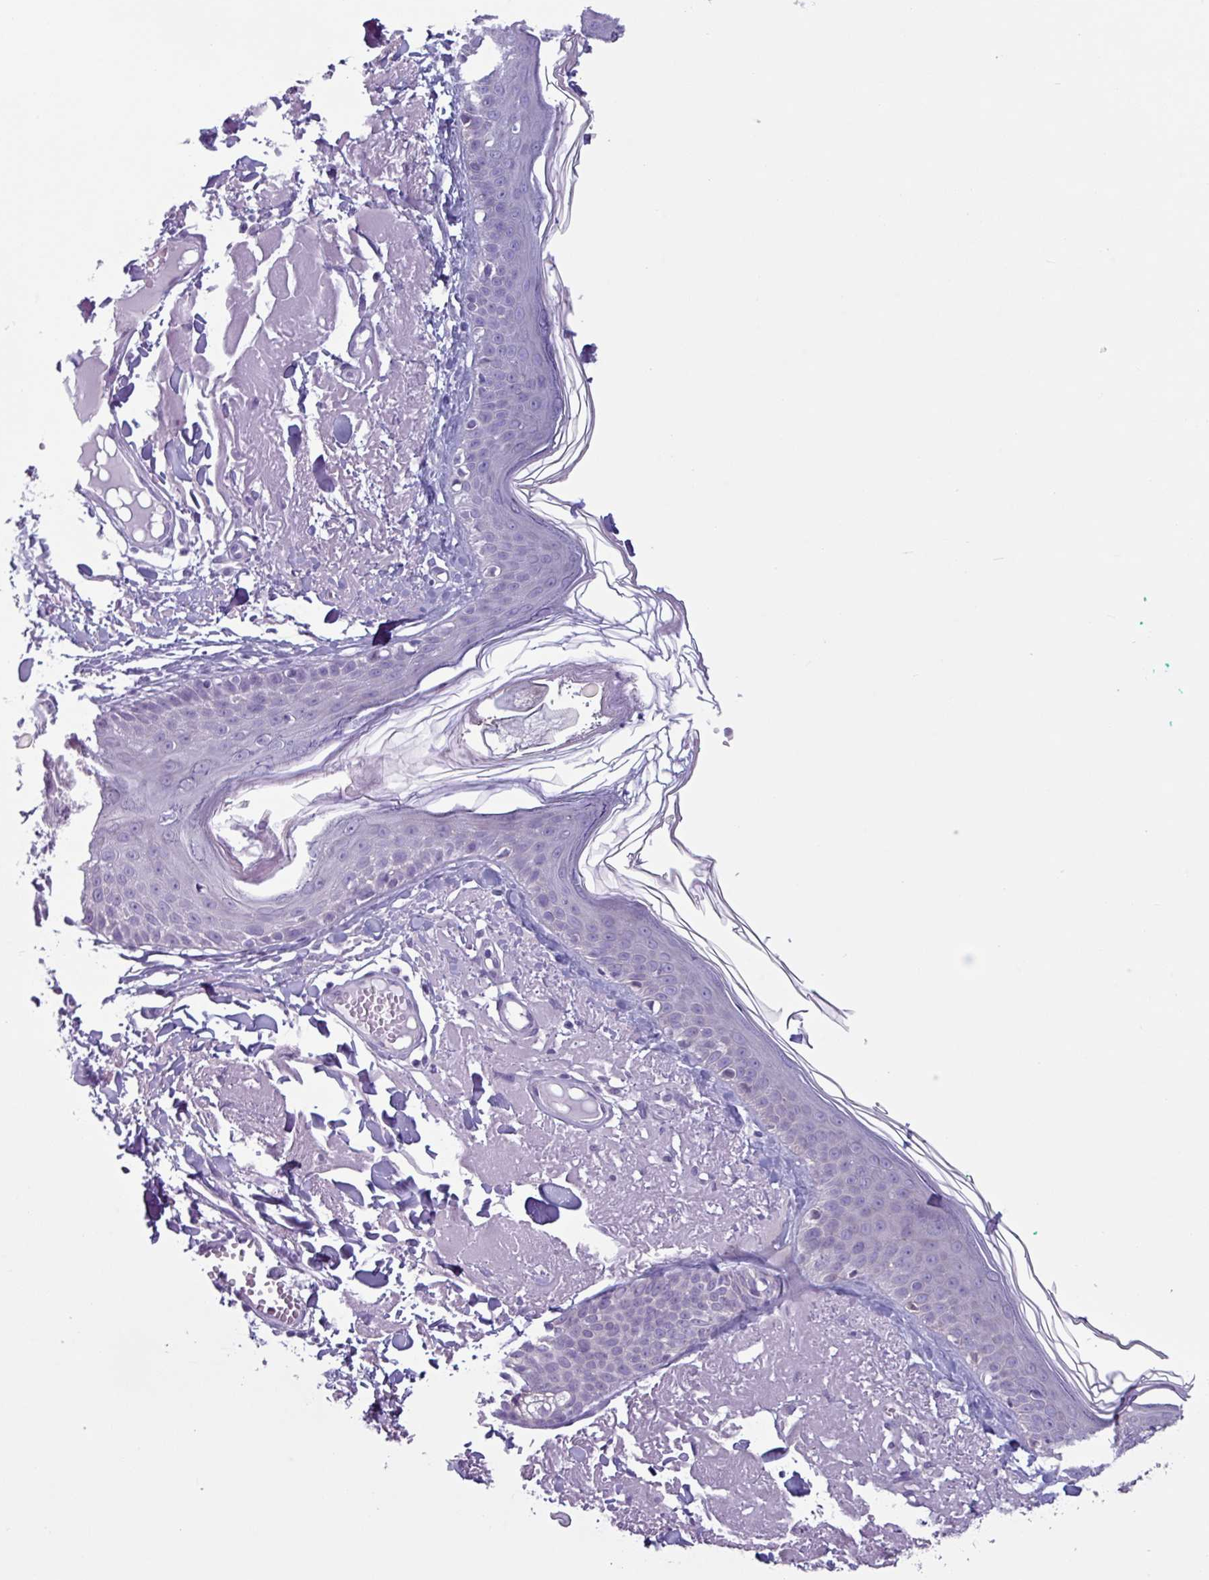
{"staining": {"intensity": "negative", "quantity": "none", "location": "none"}, "tissue": "skin", "cell_type": "Fibroblasts", "image_type": "normal", "snomed": [{"axis": "morphology", "description": "Normal tissue, NOS"}, {"axis": "morphology", "description": "Malignant melanoma, NOS"}, {"axis": "topography", "description": "Skin"}], "caption": "Immunohistochemistry (IHC) histopathology image of normal skin stained for a protein (brown), which shows no positivity in fibroblasts.", "gene": "C20orf27", "patient": {"sex": "male", "age": 80}}